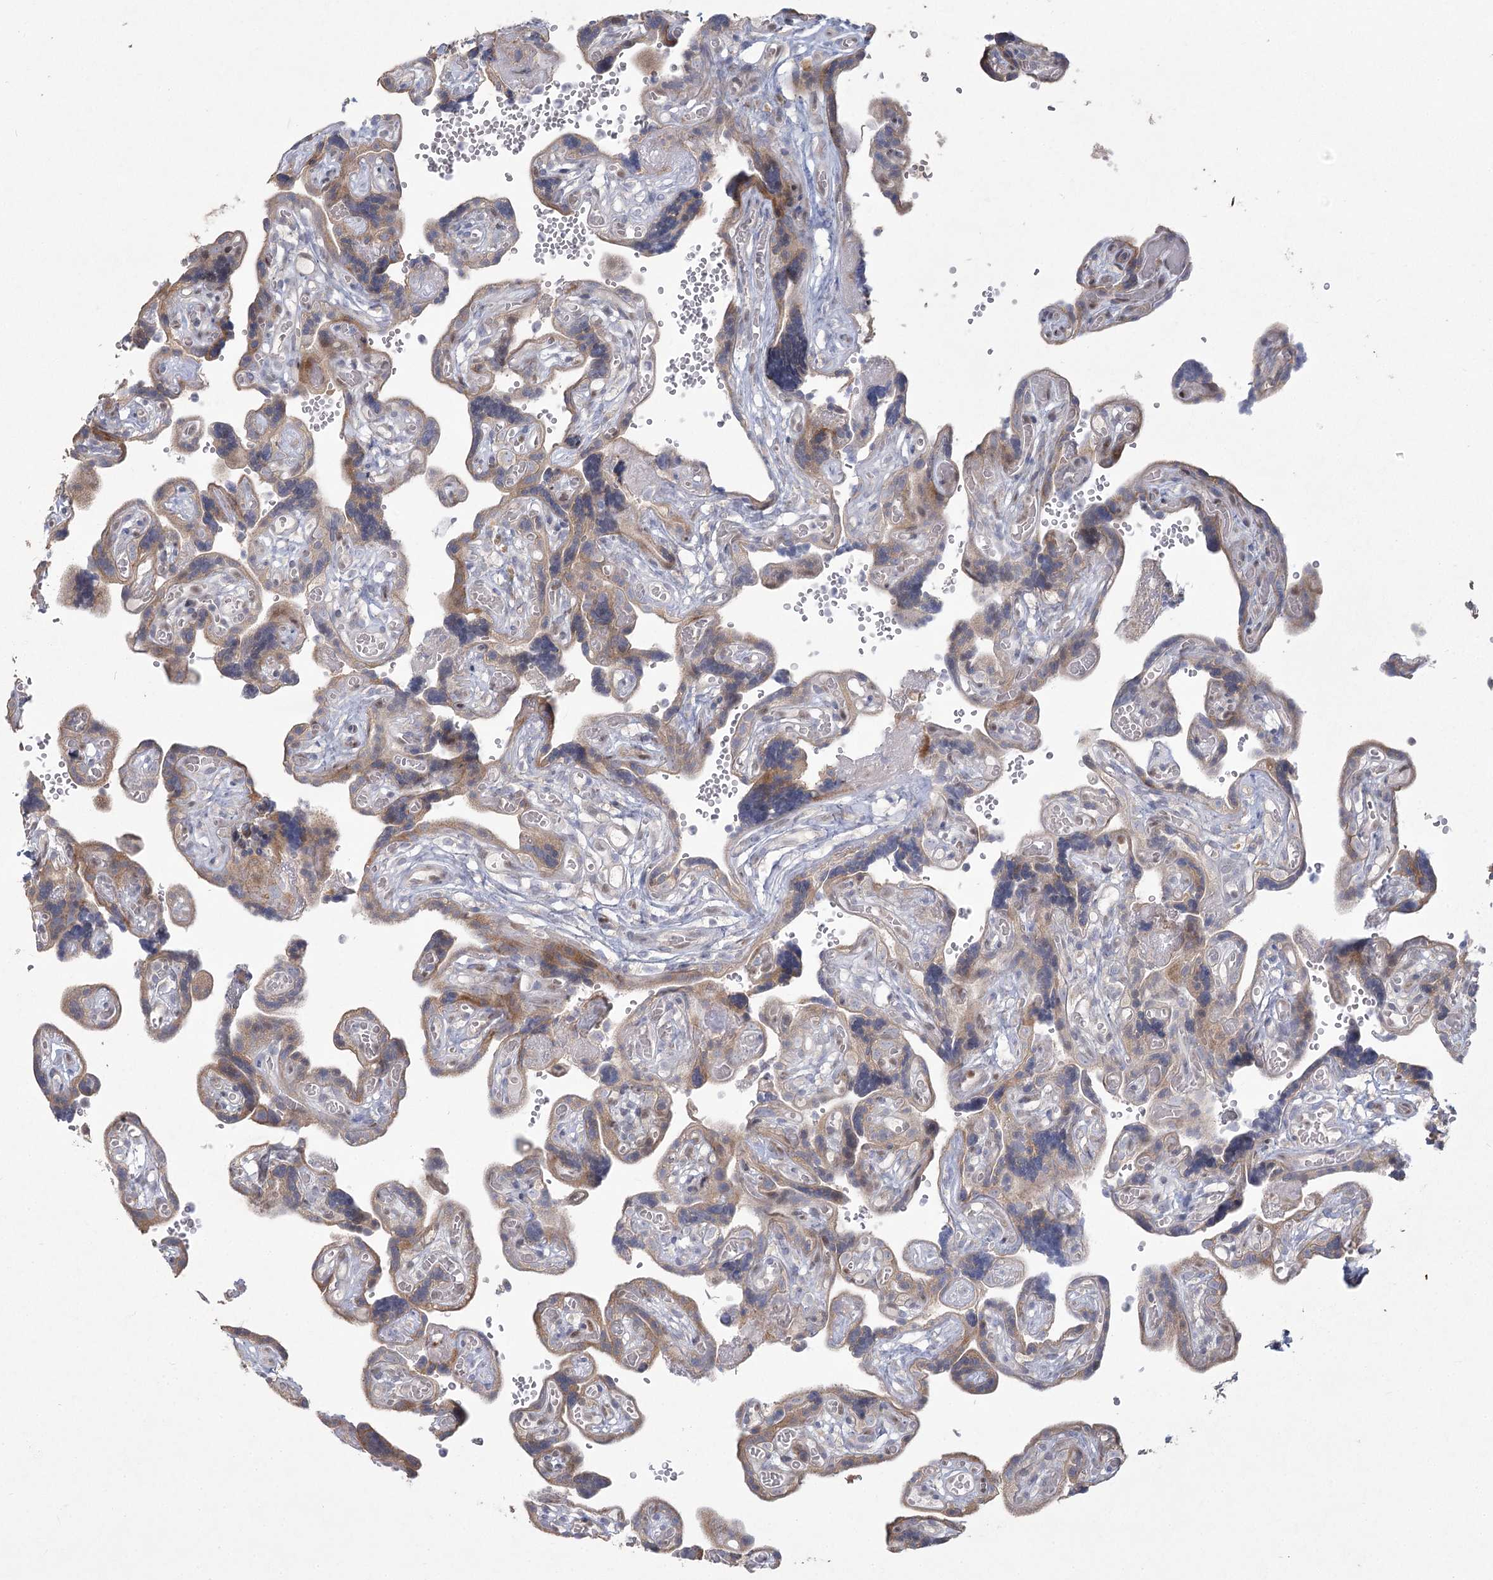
{"staining": {"intensity": "moderate", "quantity": ">75%", "location": "cytoplasmic/membranous"}, "tissue": "placenta", "cell_type": "Trophoblastic cells", "image_type": "normal", "snomed": [{"axis": "morphology", "description": "Normal tissue, NOS"}, {"axis": "topography", "description": "Placenta"}], "caption": "Immunohistochemical staining of benign human placenta reveals medium levels of moderate cytoplasmic/membranous staining in about >75% of trophoblastic cells. Nuclei are stained in blue.", "gene": "CAMTA1", "patient": {"sex": "female", "age": 30}}